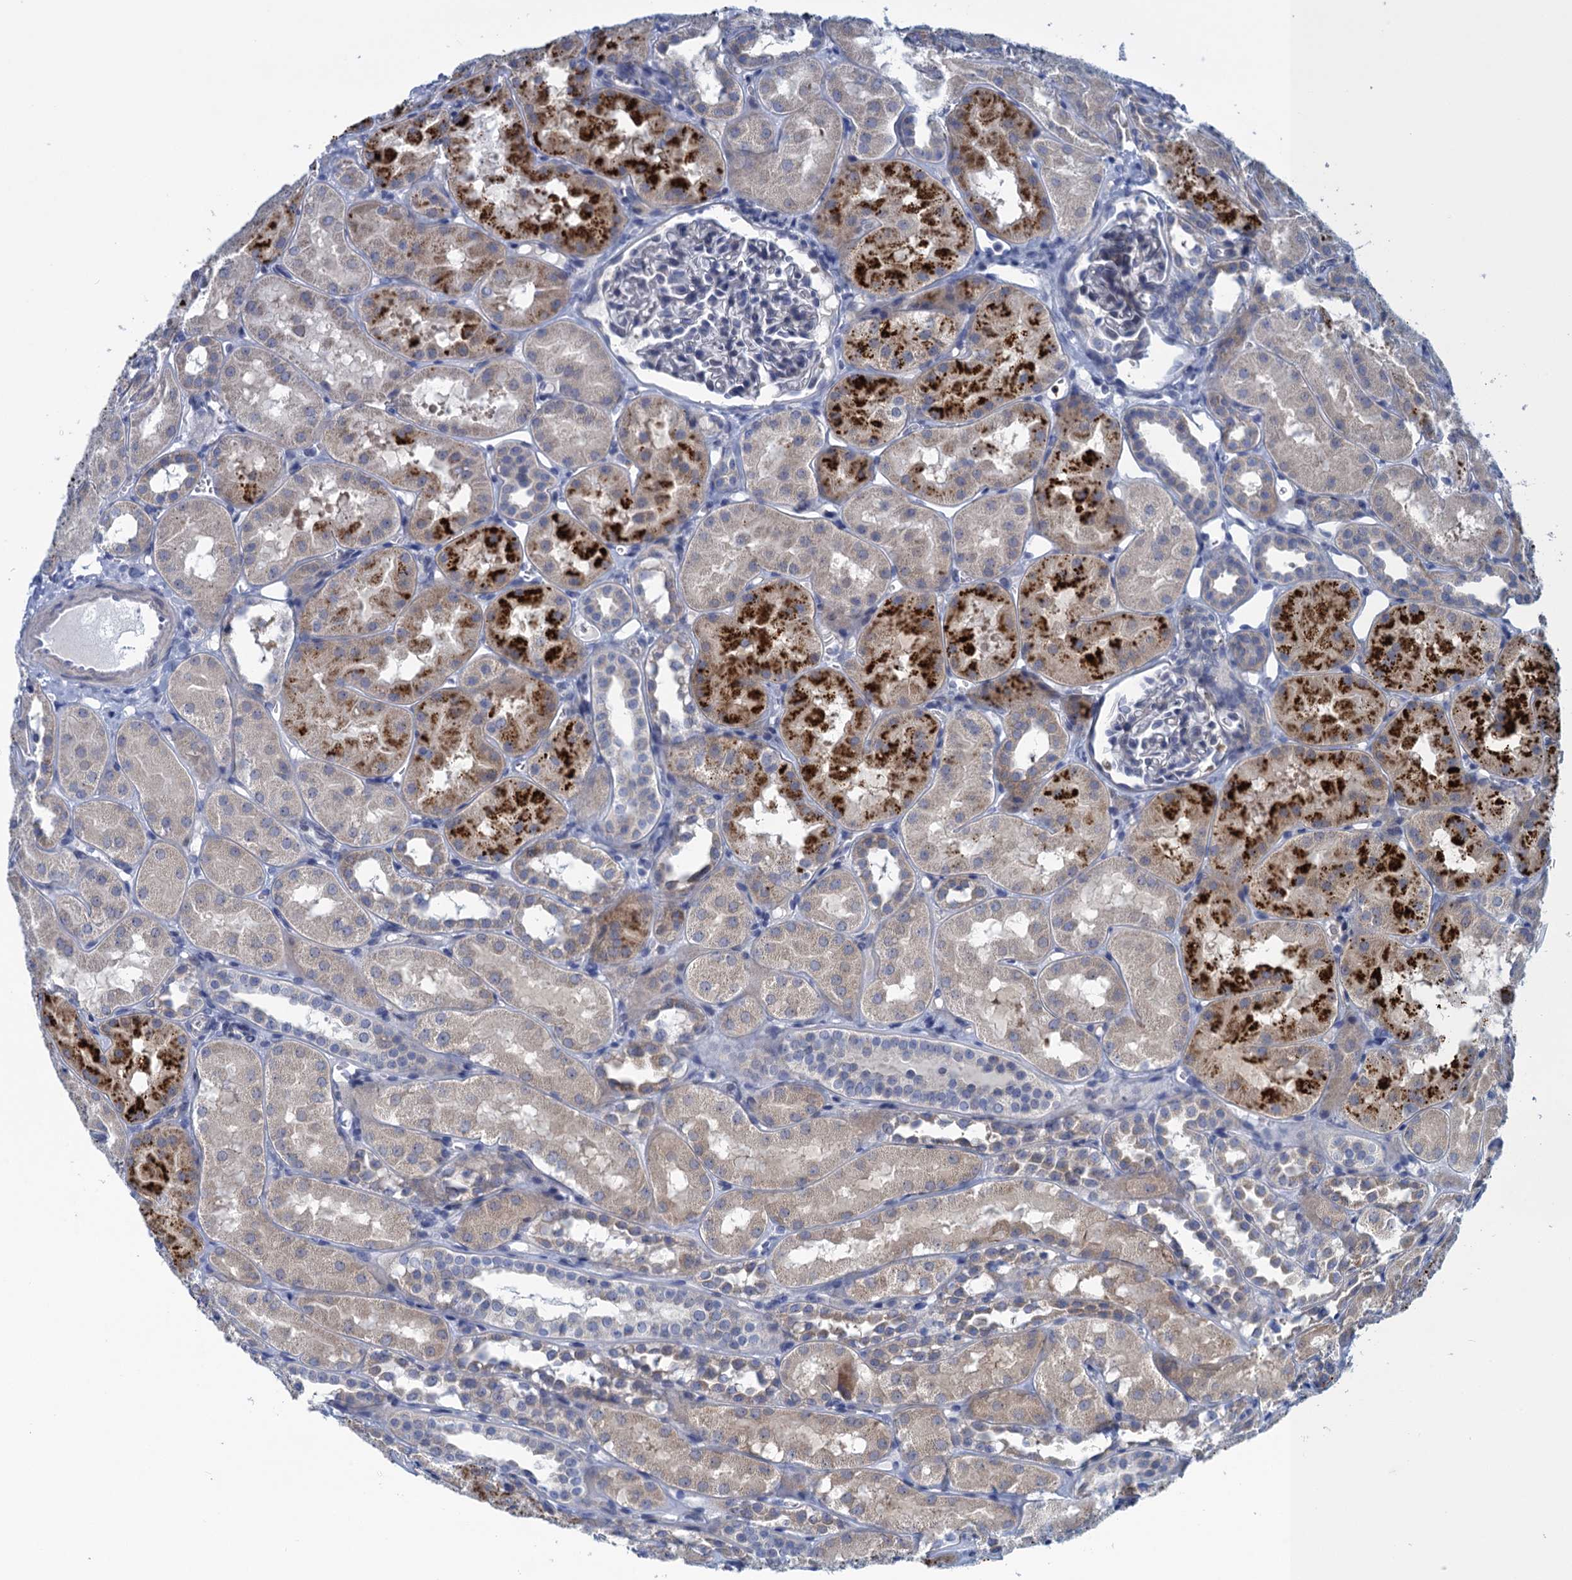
{"staining": {"intensity": "negative", "quantity": "none", "location": "none"}, "tissue": "kidney", "cell_type": "Cells in glomeruli", "image_type": "normal", "snomed": [{"axis": "morphology", "description": "Normal tissue, NOS"}, {"axis": "topography", "description": "Kidney"}, {"axis": "topography", "description": "Urinary bladder"}], "caption": "Immunohistochemistry photomicrograph of normal kidney: human kidney stained with DAB (3,3'-diaminobenzidine) reveals no significant protein expression in cells in glomeruli.", "gene": "SCEL", "patient": {"sex": "male", "age": 16}}